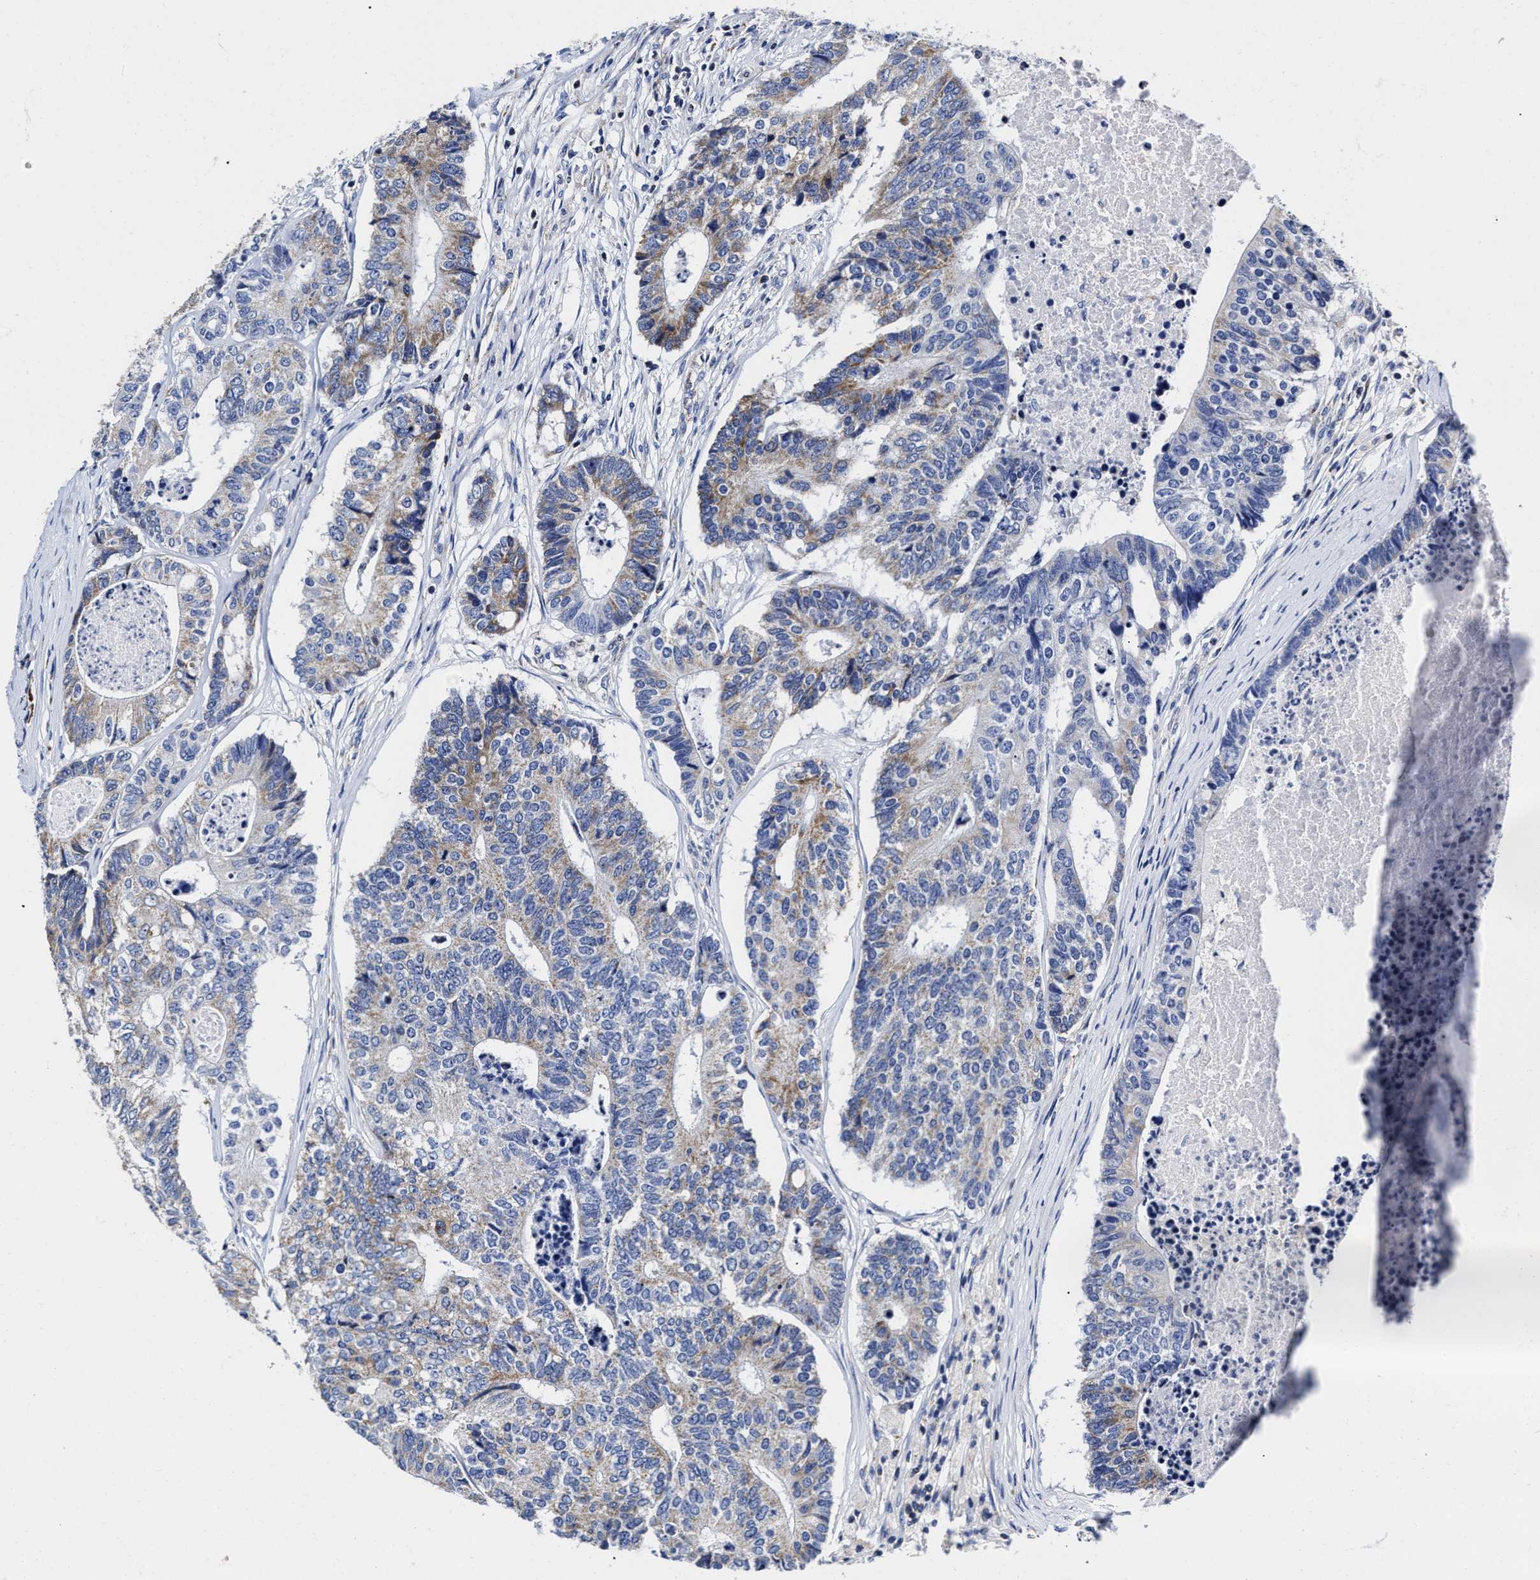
{"staining": {"intensity": "weak", "quantity": "<25%", "location": "cytoplasmic/membranous"}, "tissue": "colorectal cancer", "cell_type": "Tumor cells", "image_type": "cancer", "snomed": [{"axis": "morphology", "description": "Adenocarcinoma, NOS"}, {"axis": "topography", "description": "Colon"}], "caption": "Colorectal cancer was stained to show a protein in brown. There is no significant staining in tumor cells.", "gene": "HINT2", "patient": {"sex": "female", "age": 67}}